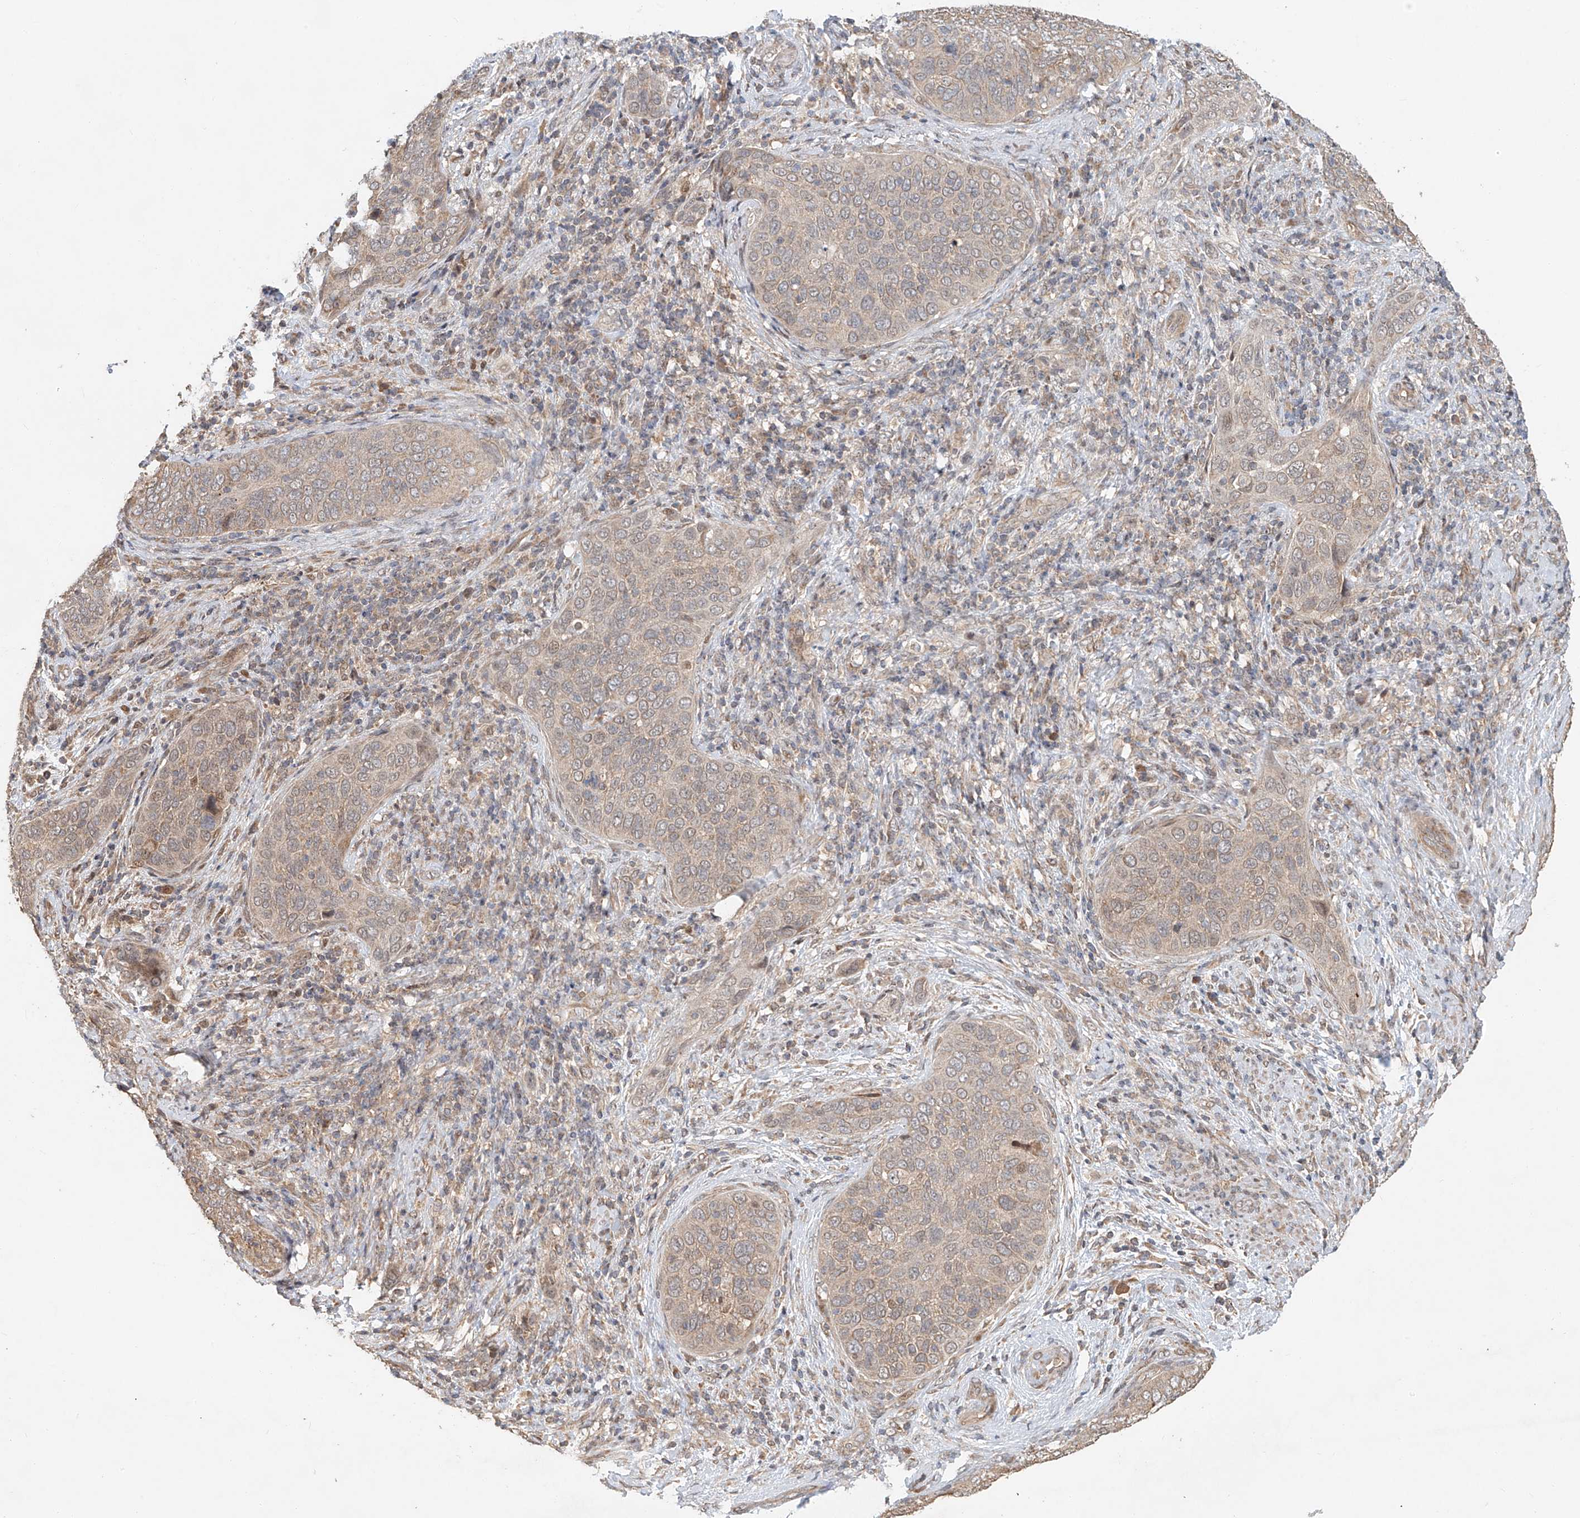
{"staining": {"intensity": "weak", "quantity": "<25%", "location": "cytoplasmic/membranous"}, "tissue": "cervical cancer", "cell_type": "Tumor cells", "image_type": "cancer", "snomed": [{"axis": "morphology", "description": "Squamous cell carcinoma, NOS"}, {"axis": "topography", "description": "Cervix"}], "caption": "DAB immunohistochemical staining of human squamous cell carcinoma (cervical) displays no significant staining in tumor cells. (DAB immunohistochemistry visualized using brightfield microscopy, high magnification).", "gene": "TMEM61", "patient": {"sex": "female", "age": 60}}